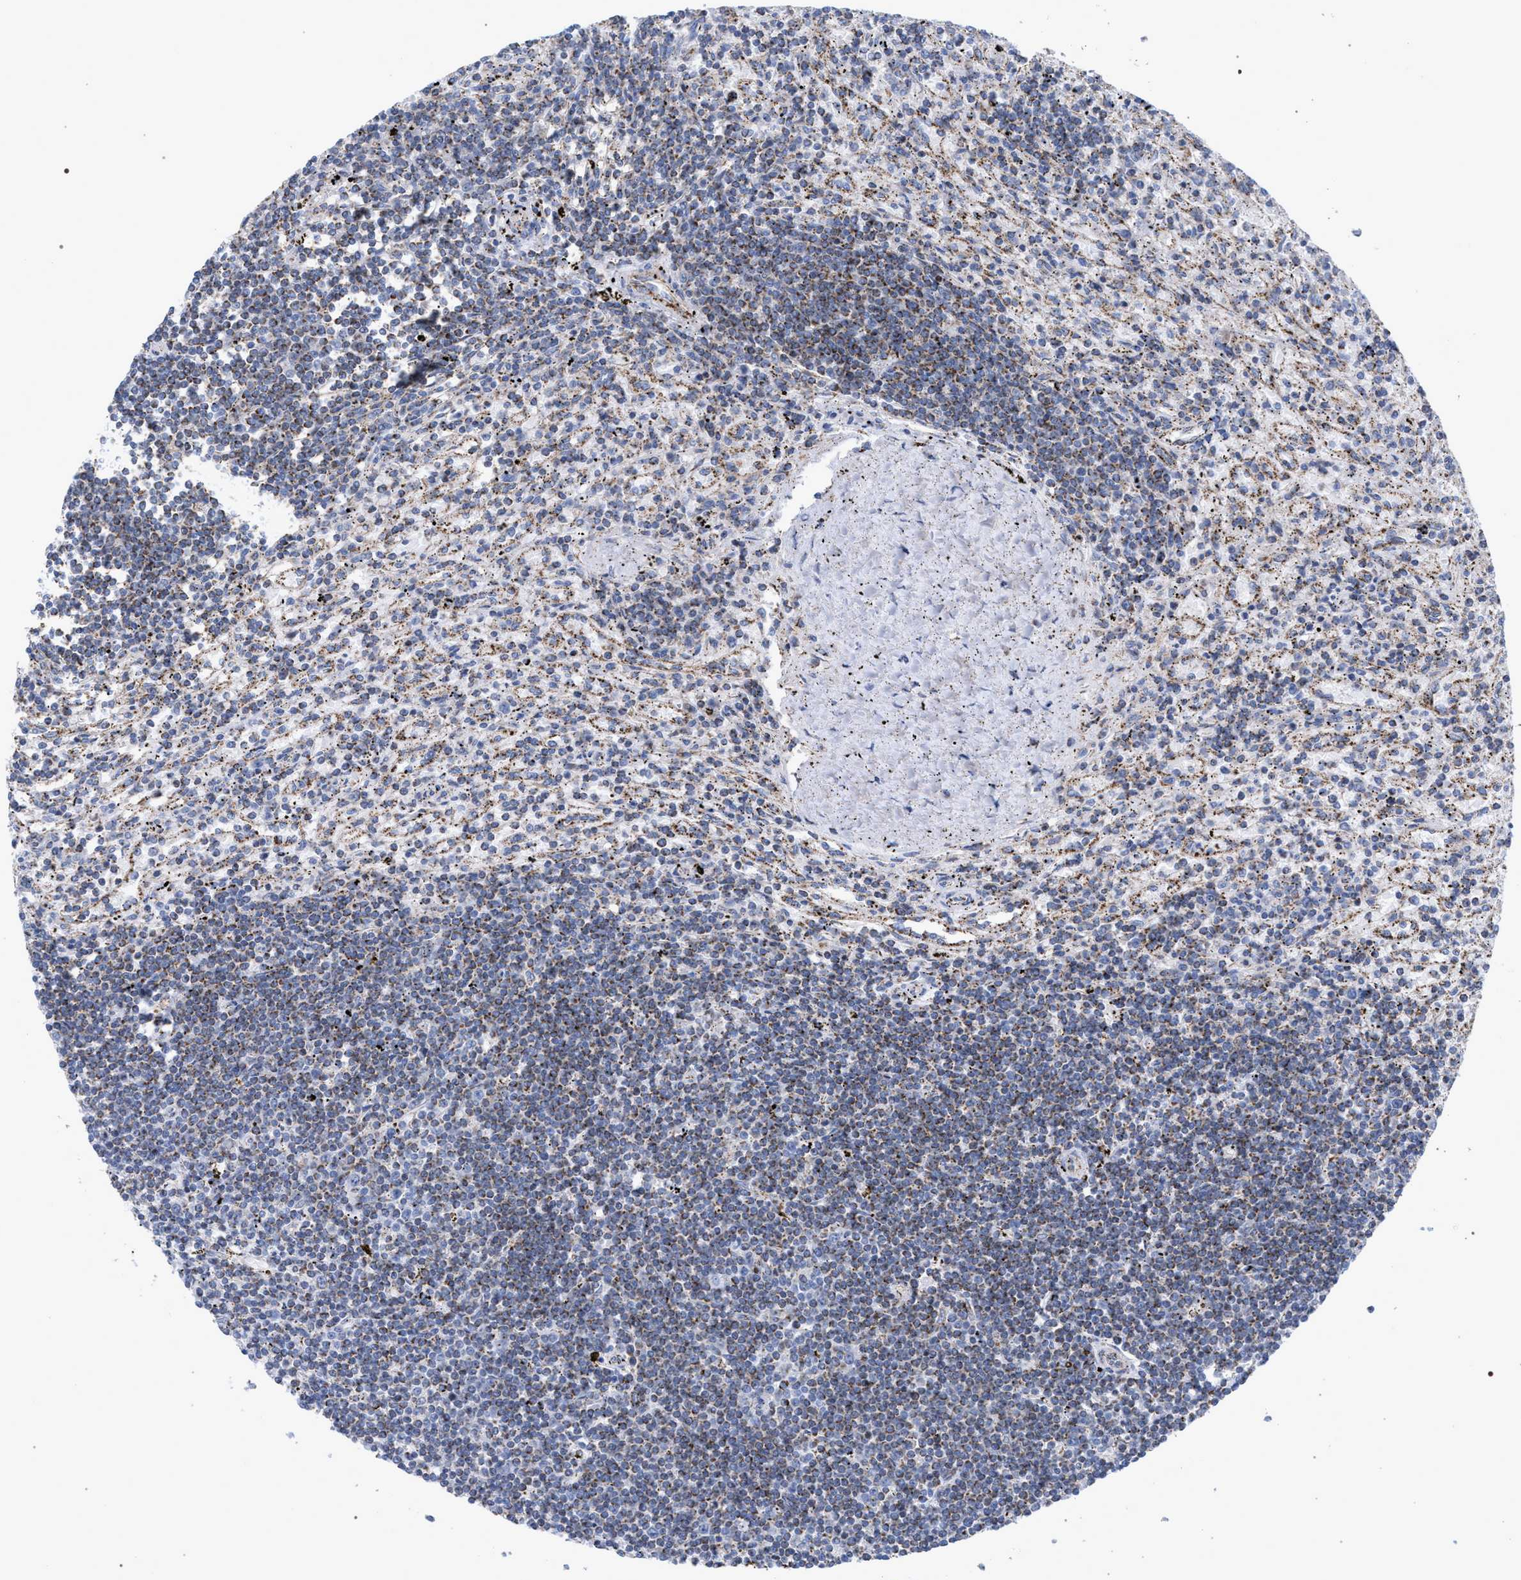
{"staining": {"intensity": "weak", "quantity": "25%-75%", "location": "cytoplasmic/membranous"}, "tissue": "lymphoma", "cell_type": "Tumor cells", "image_type": "cancer", "snomed": [{"axis": "morphology", "description": "Malignant lymphoma, non-Hodgkin's type, Low grade"}, {"axis": "topography", "description": "Spleen"}], "caption": "A photomicrograph of human malignant lymphoma, non-Hodgkin's type (low-grade) stained for a protein shows weak cytoplasmic/membranous brown staining in tumor cells.", "gene": "ECI2", "patient": {"sex": "male", "age": 76}}